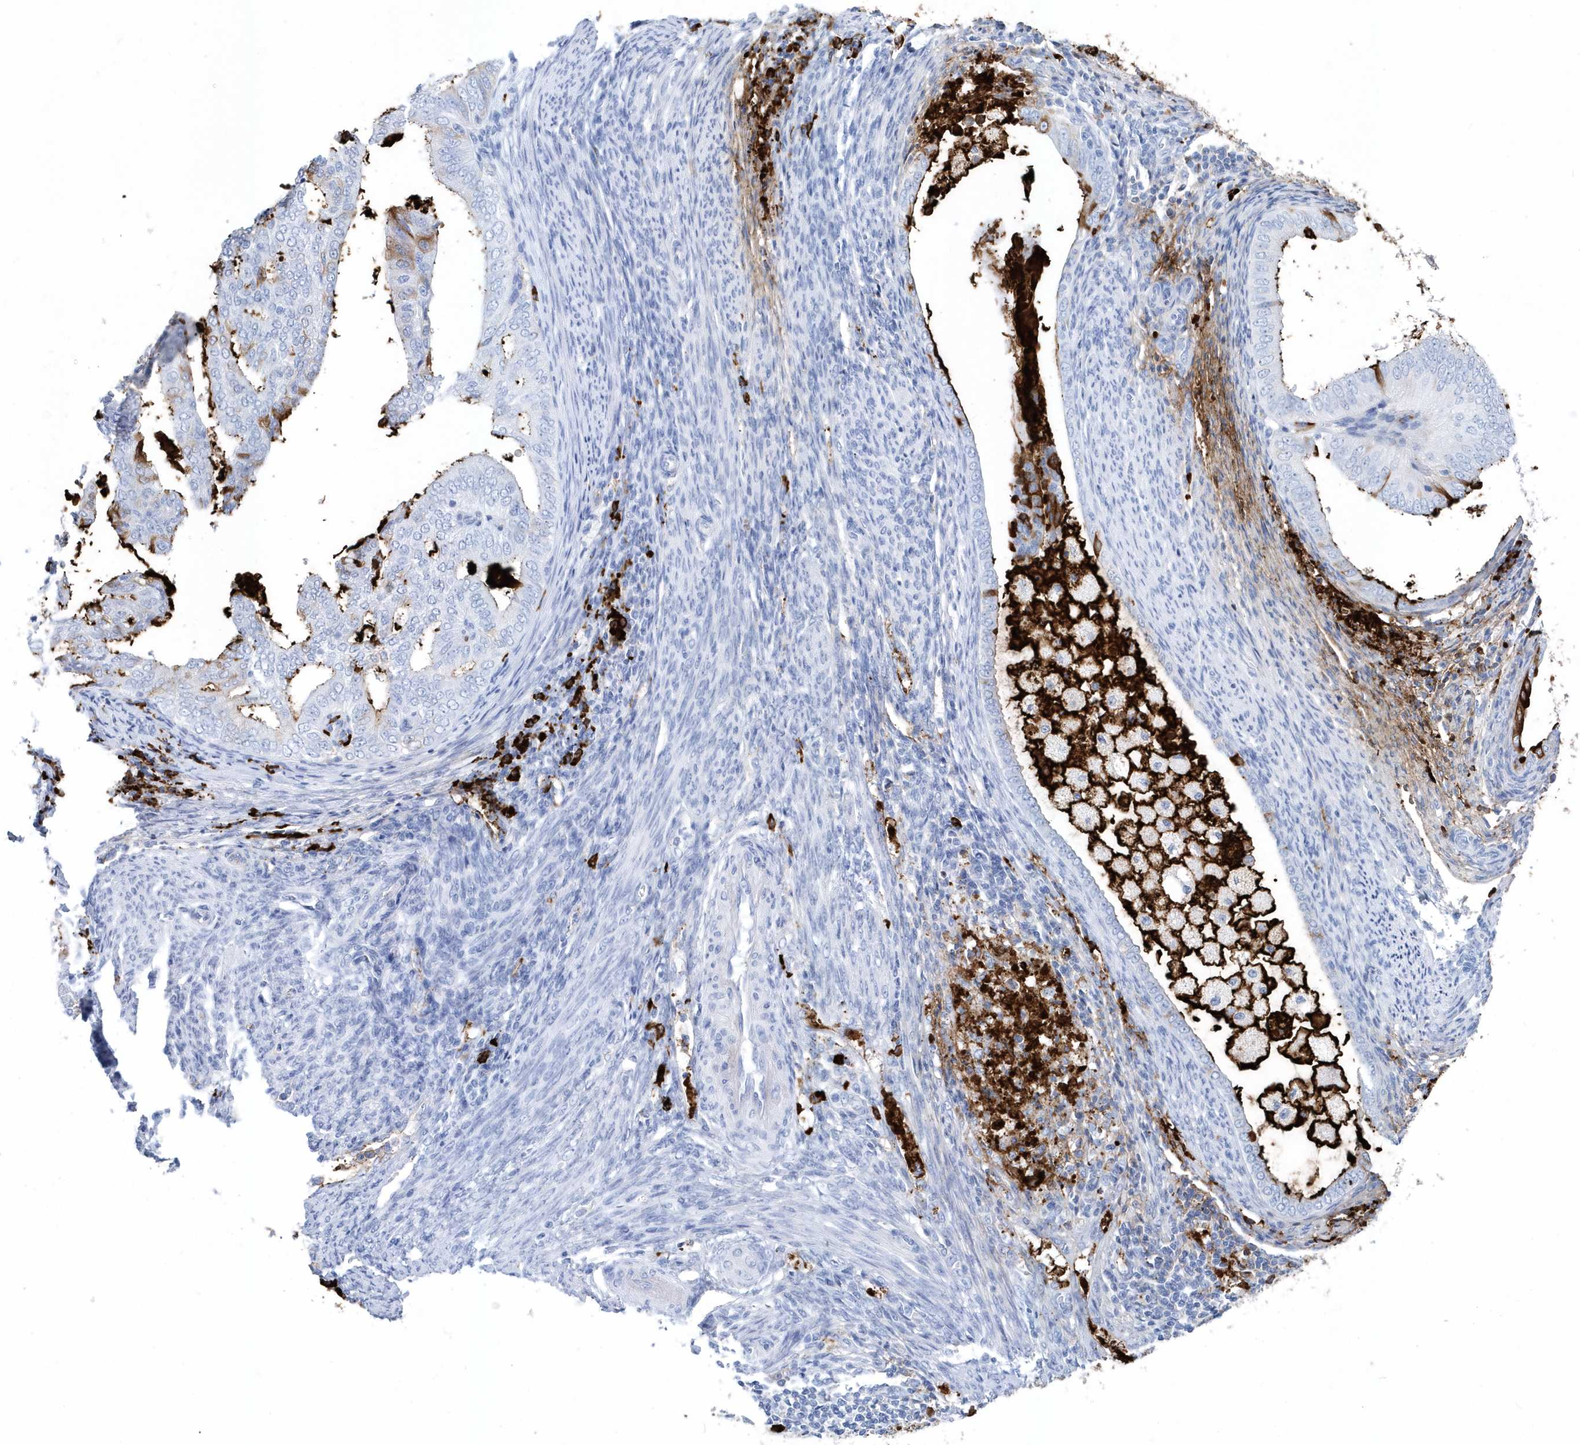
{"staining": {"intensity": "strong", "quantity": "<25%", "location": "cytoplasmic/membranous"}, "tissue": "endometrial cancer", "cell_type": "Tumor cells", "image_type": "cancer", "snomed": [{"axis": "morphology", "description": "Adenocarcinoma, NOS"}, {"axis": "topography", "description": "Endometrium"}], "caption": "The immunohistochemical stain shows strong cytoplasmic/membranous expression in tumor cells of endometrial adenocarcinoma tissue.", "gene": "JCHAIN", "patient": {"sex": "female", "age": 58}}